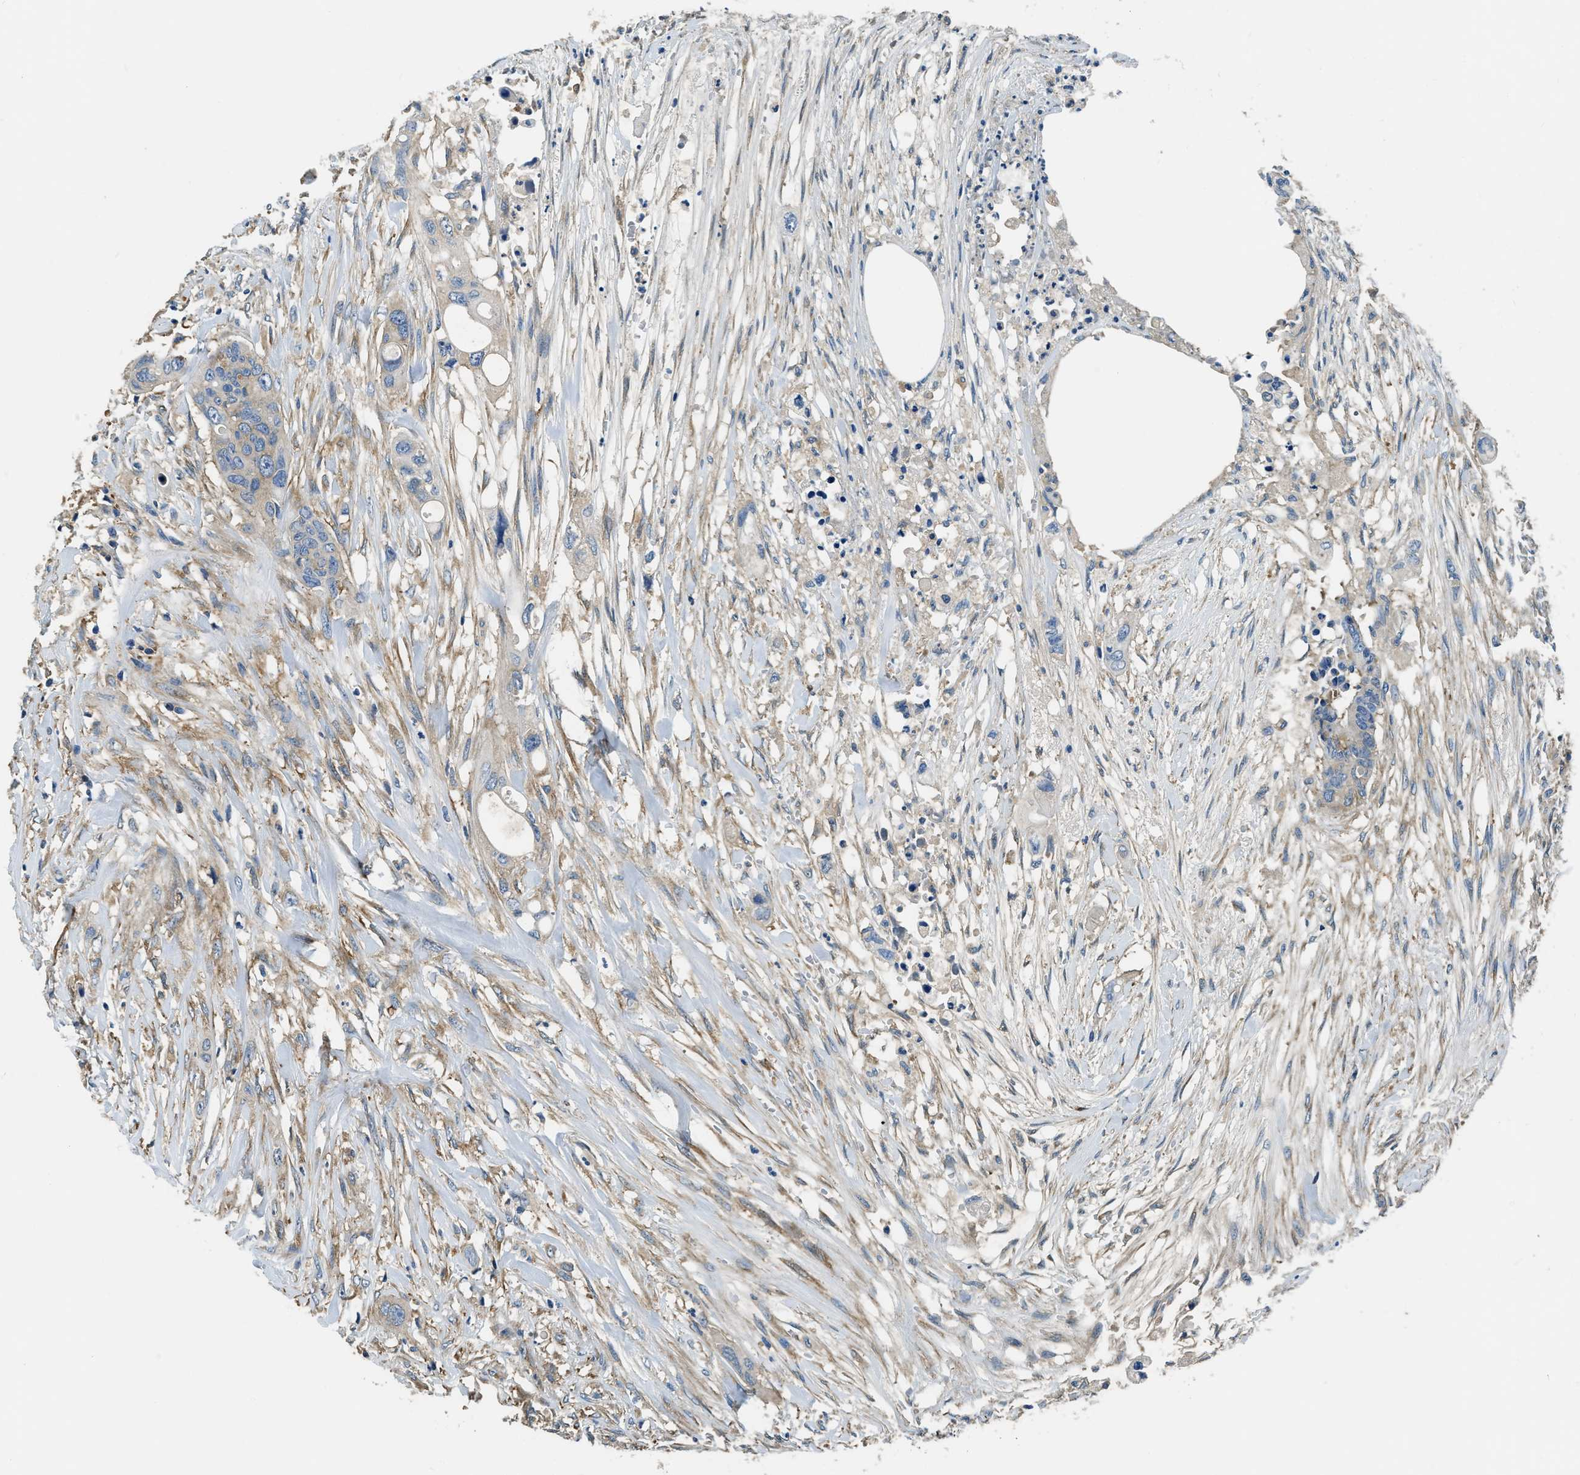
{"staining": {"intensity": "weak", "quantity": "25%-75%", "location": "cytoplasmic/membranous"}, "tissue": "colorectal cancer", "cell_type": "Tumor cells", "image_type": "cancer", "snomed": [{"axis": "morphology", "description": "Adenocarcinoma, NOS"}, {"axis": "topography", "description": "Colon"}], "caption": "Protein expression analysis of colorectal adenocarcinoma shows weak cytoplasmic/membranous positivity in about 25%-75% of tumor cells.", "gene": "EEA1", "patient": {"sex": "female", "age": 57}}